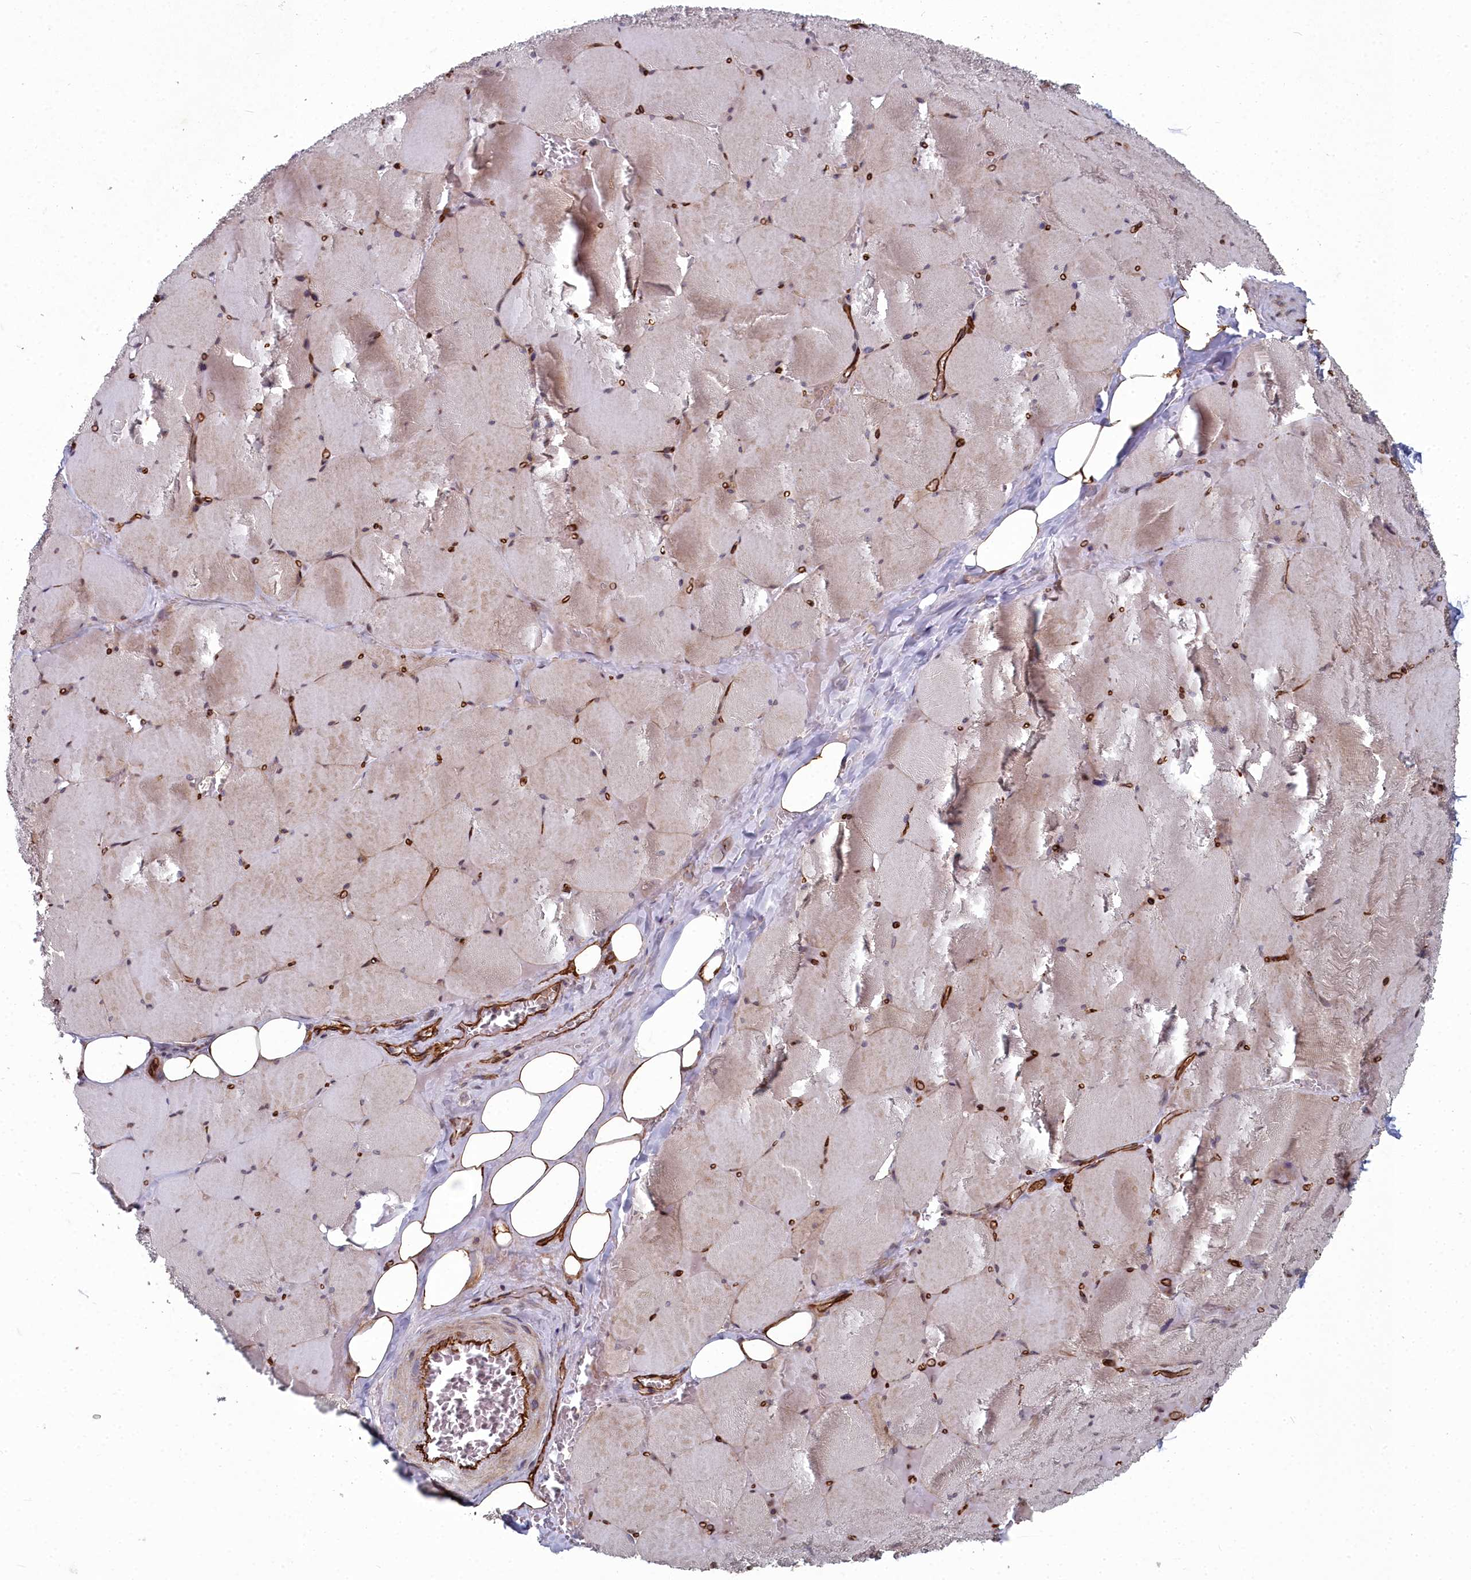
{"staining": {"intensity": "weak", "quantity": "25%-75%", "location": "cytoplasmic/membranous"}, "tissue": "skeletal muscle", "cell_type": "Myocytes", "image_type": "normal", "snomed": [{"axis": "morphology", "description": "Normal tissue, NOS"}, {"axis": "topography", "description": "Skeletal muscle"}, {"axis": "topography", "description": "Head-Neck"}], "caption": "Protein staining of normal skeletal muscle exhibits weak cytoplasmic/membranous staining in about 25%-75% of myocytes.", "gene": "TSPYL4", "patient": {"sex": "male", "age": 66}}